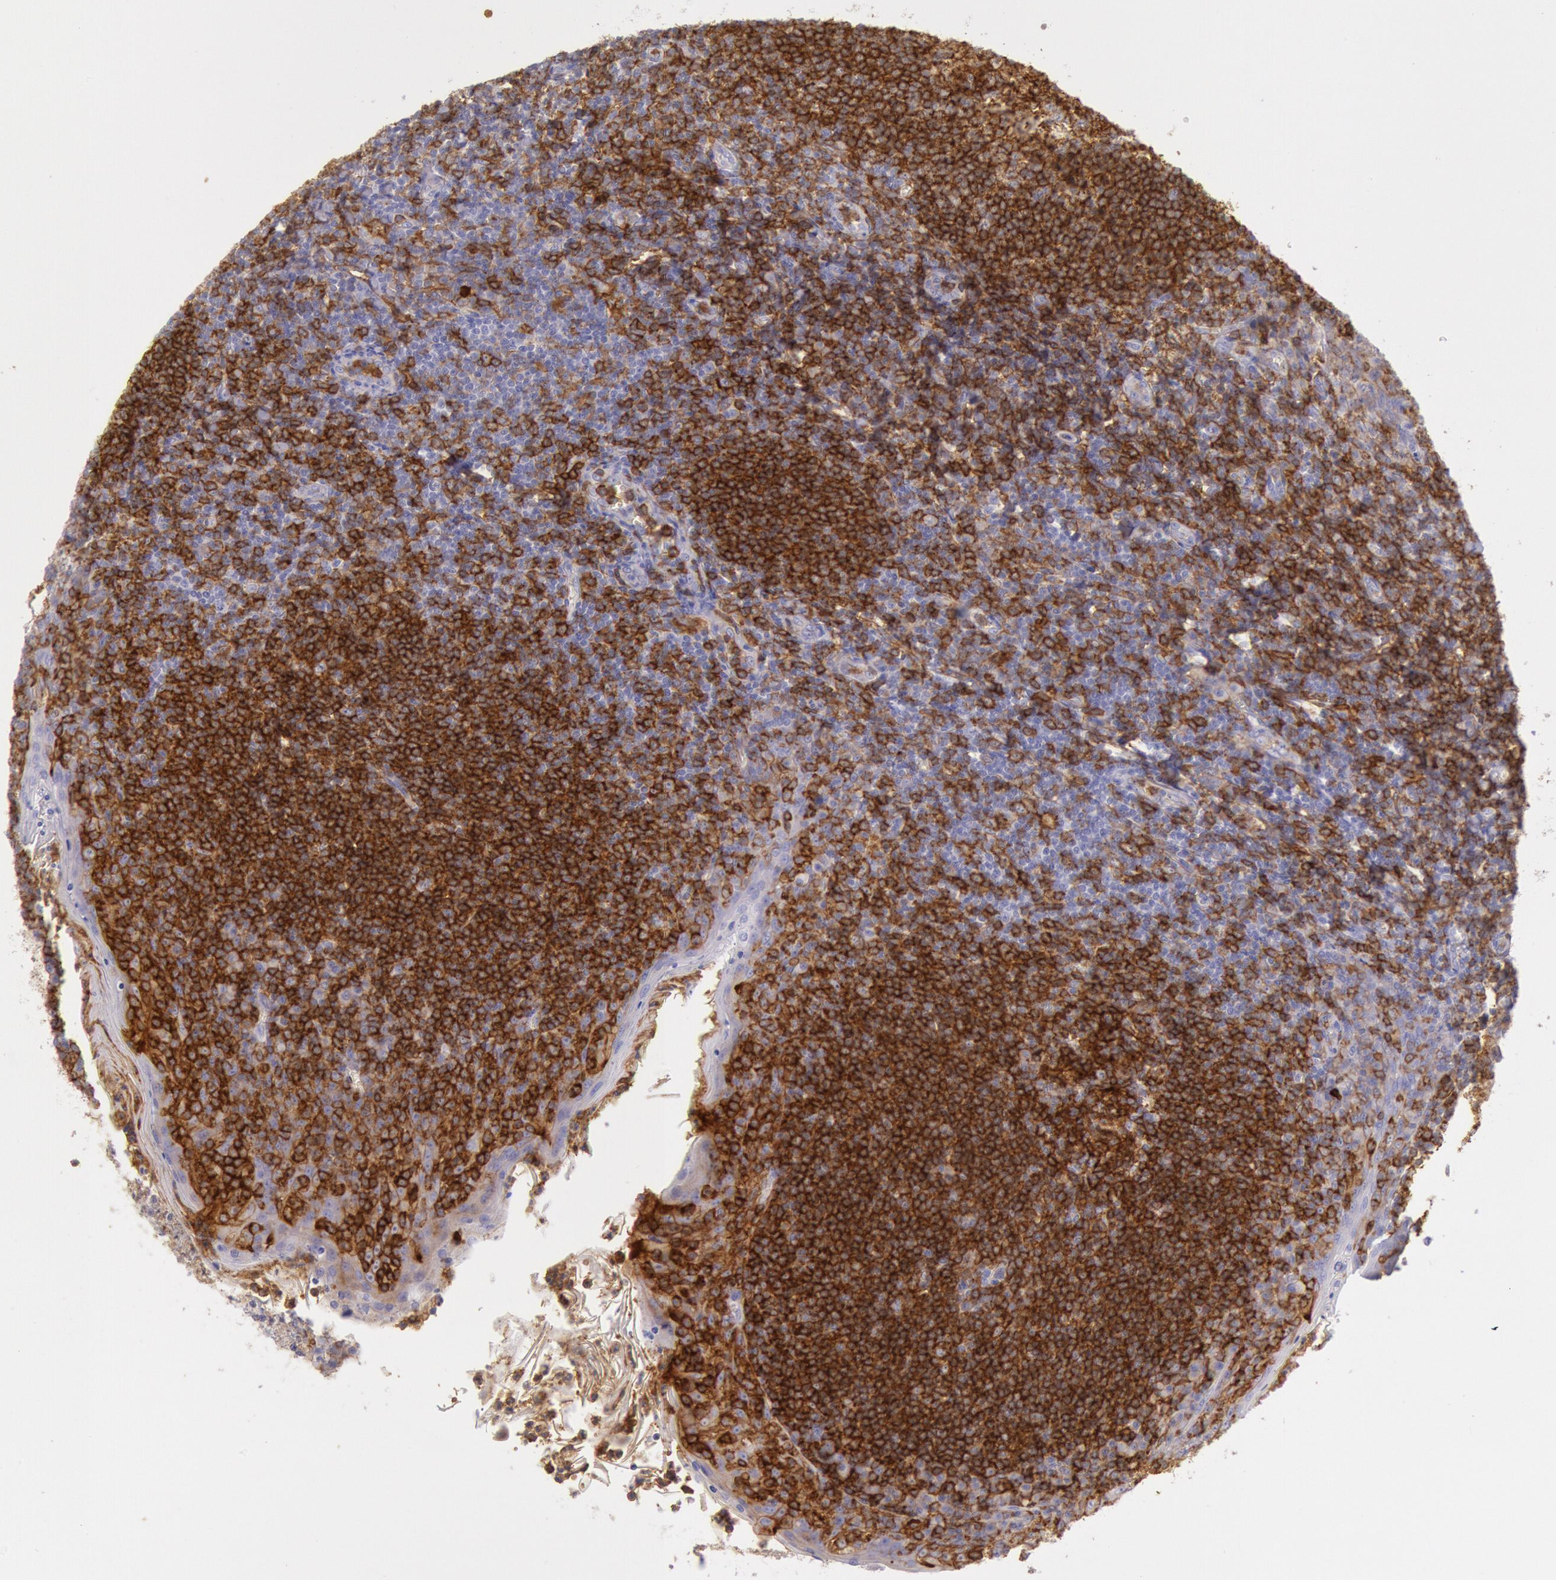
{"staining": {"intensity": "moderate", "quantity": ">75%", "location": "cytoplasmic/membranous"}, "tissue": "tonsil", "cell_type": "Germinal center cells", "image_type": "normal", "snomed": [{"axis": "morphology", "description": "Normal tissue, NOS"}, {"axis": "topography", "description": "Tonsil"}], "caption": "Protein staining of normal tonsil shows moderate cytoplasmic/membranous staining in approximately >75% of germinal center cells. Nuclei are stained in blue.", "gene": "LYN", "patient": {"sex": "male", "age": 31}}